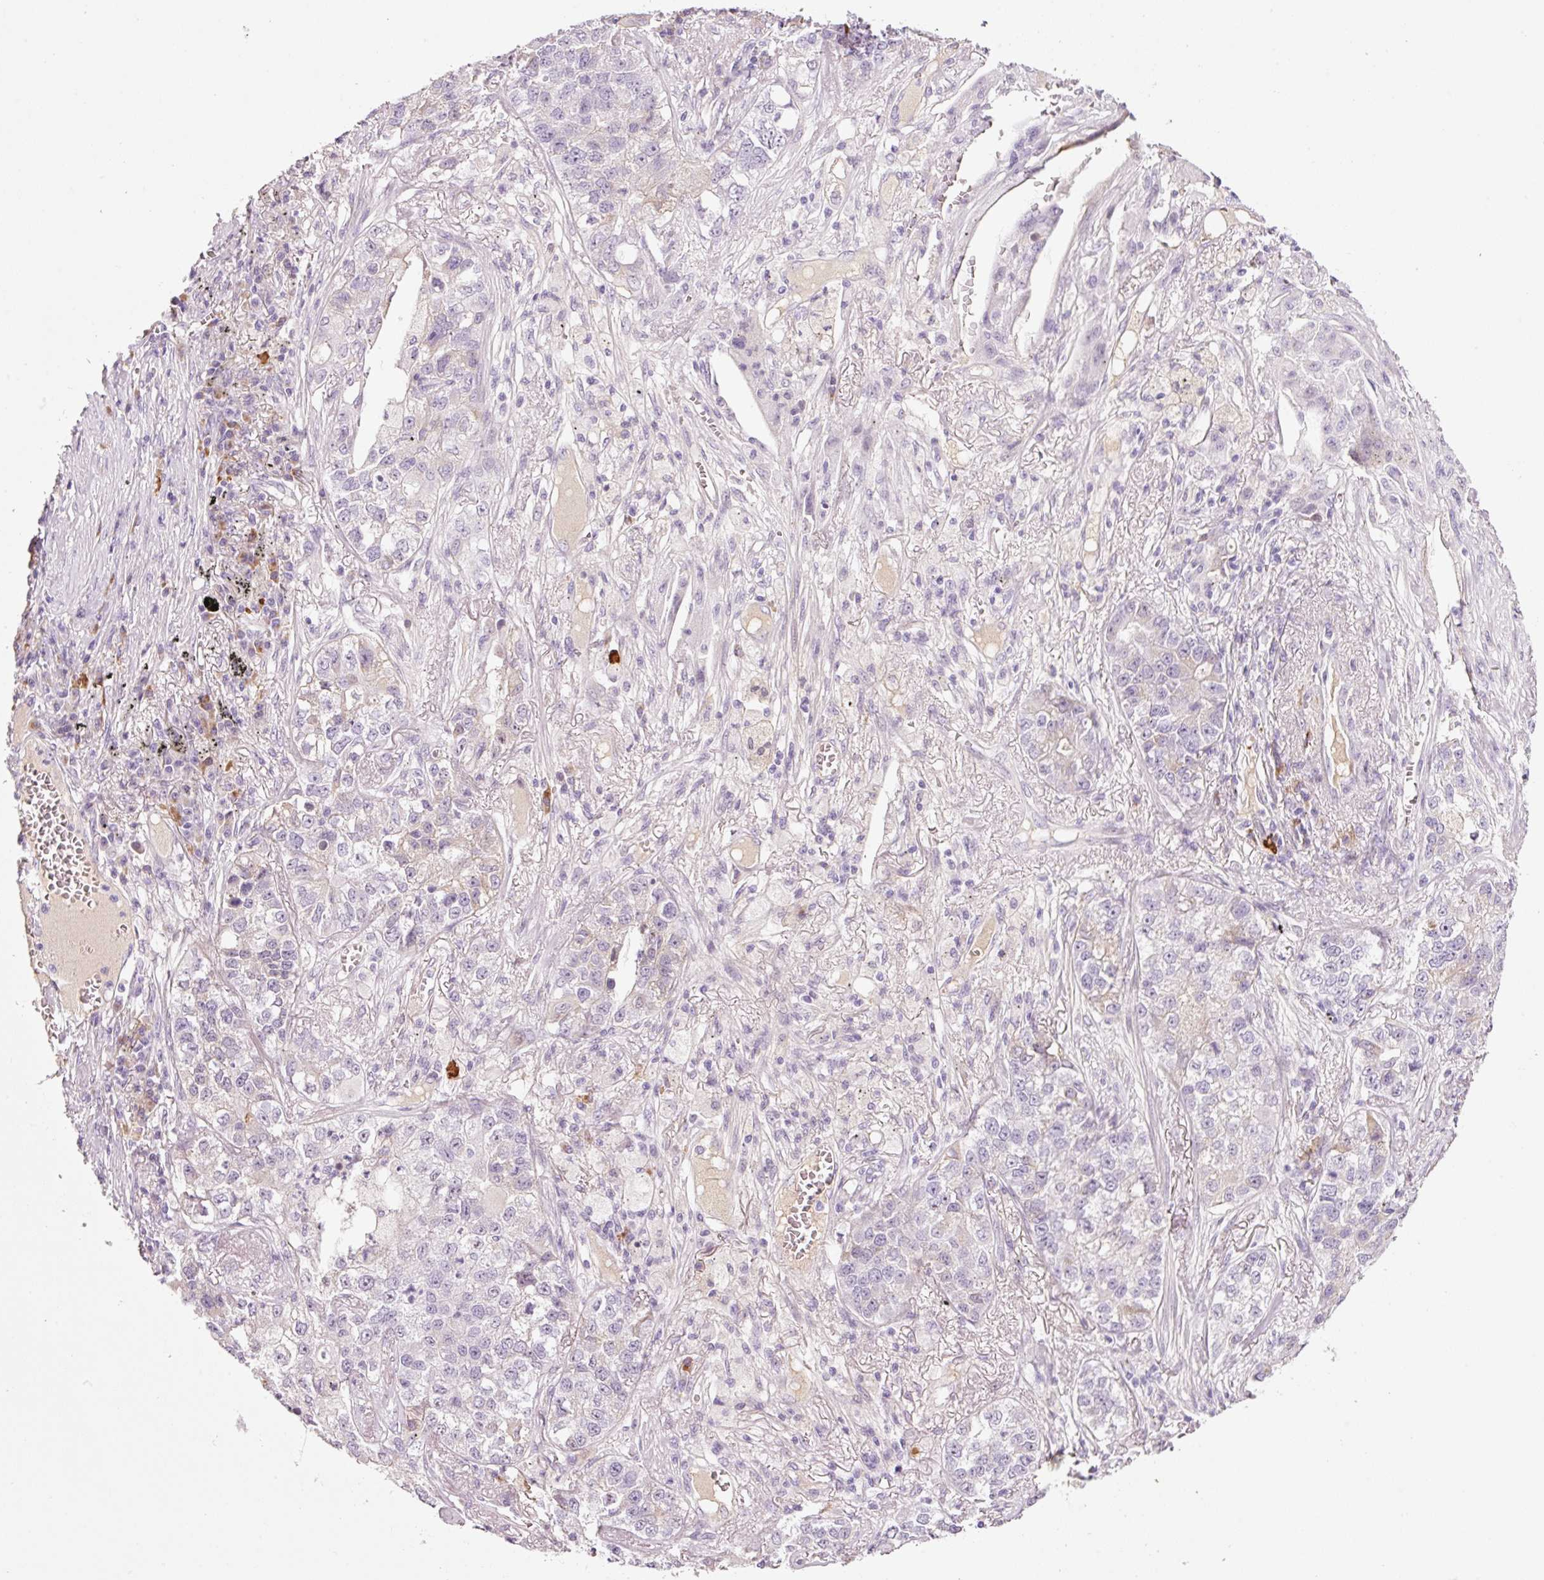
{"staining": {"intensity": "negative", "quantity": "none", "location": "none"}, "tissue": "lung cancer", "cell_type": "Tumor cells", "image_type": "cancer", "snomed": [{"axis": "morphology", "description": "Adenocarcinoma, NOS"}, {"axis": "topography", "description": "Lung"}], "caption": "DAB immunohistochemical staining of human lung cancer demonstrates no significant expression in tumor cells.", "gene": "KLF1", "patient": {"sex": "male", "age": 49}}